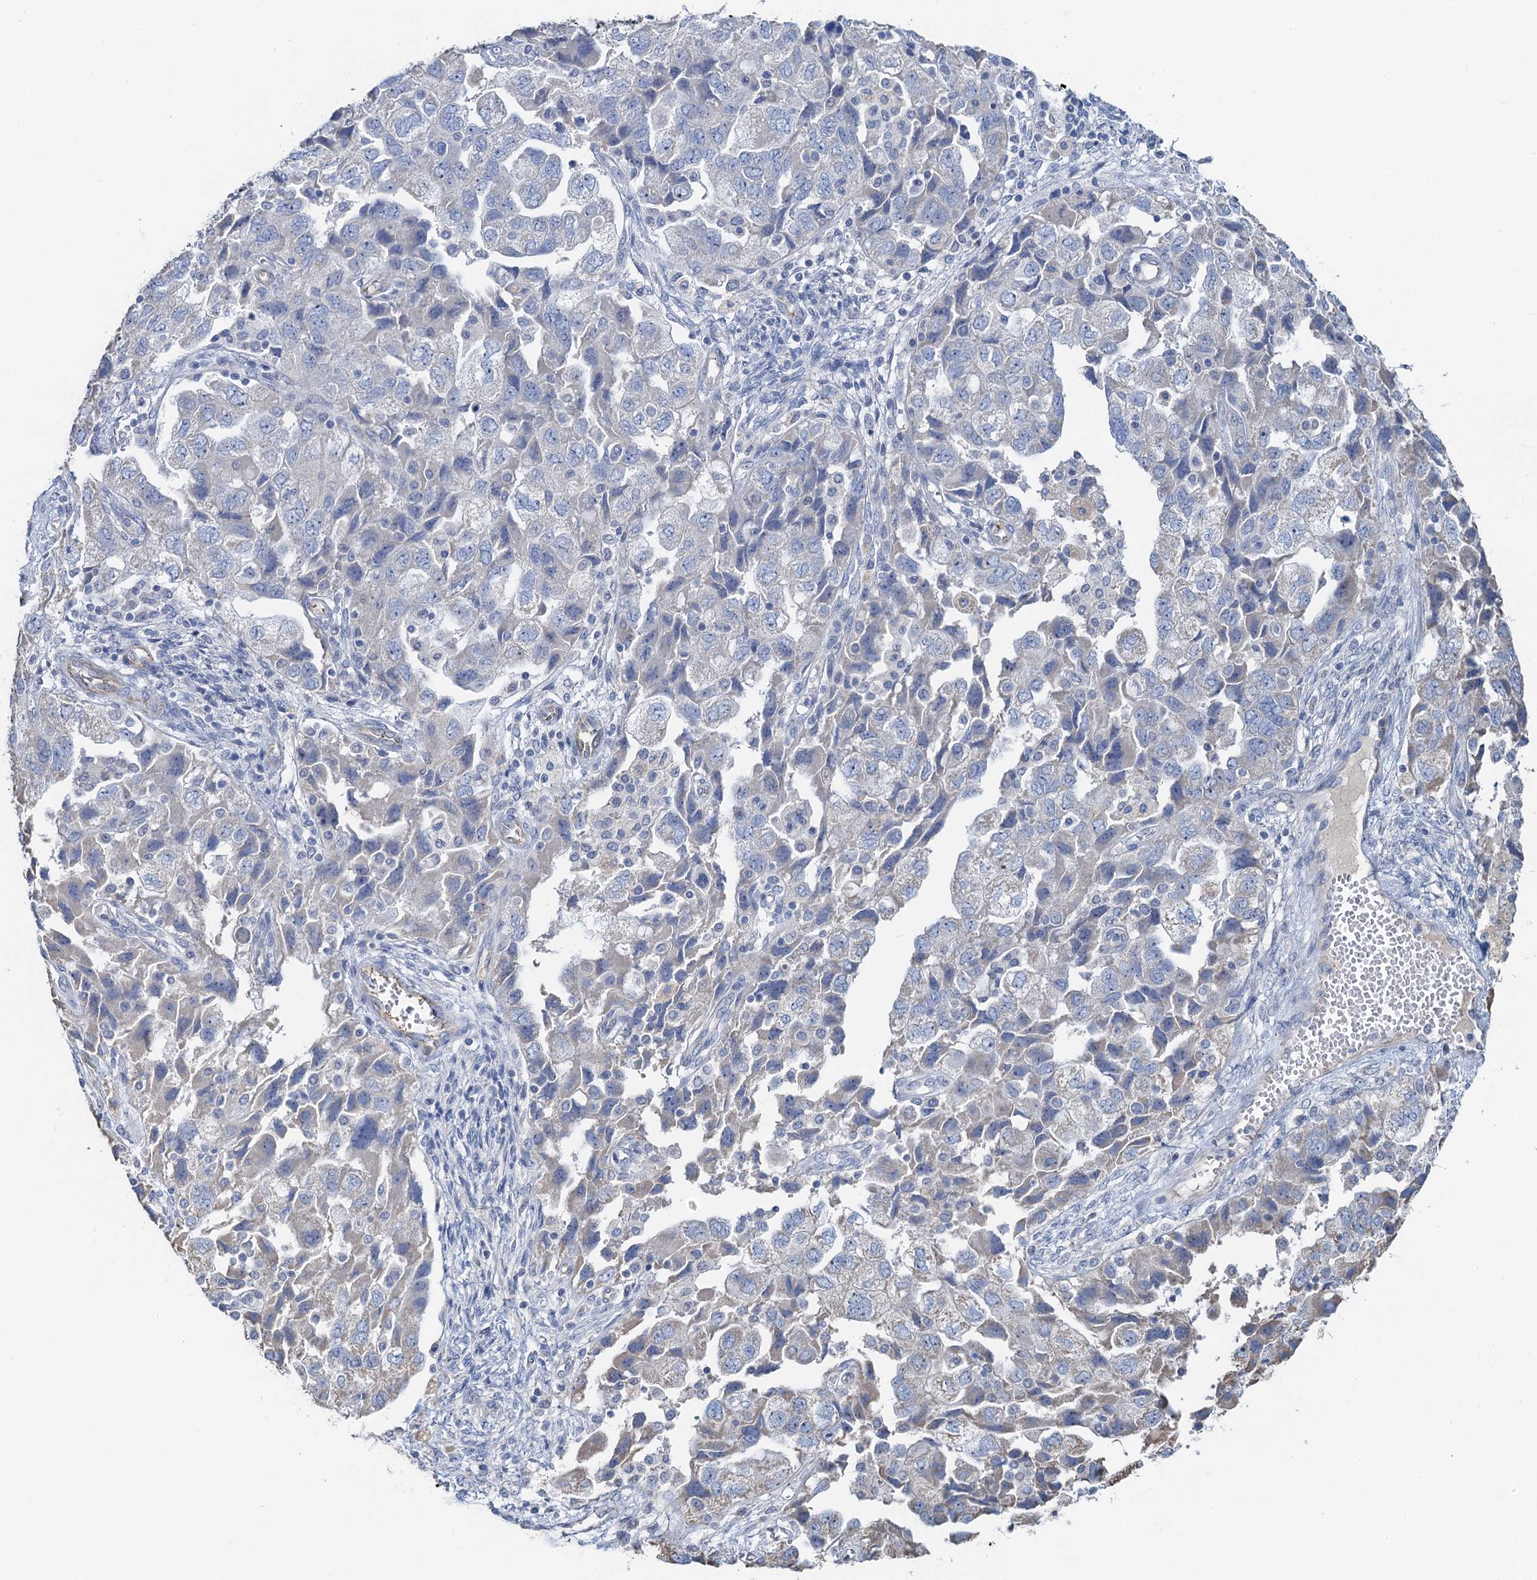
{"staining": {"intensity": "negative", "quantity": "none", "location": "none"}, "tissue": "ovarian cancer", "cell_type": "Tumor cells", "image_type": "cancer", "snomed": [{"axis": "morphology", "description": "Carcinoma, NOS"}, {"axis": "morphology", "description": "Cystadenocarcinoma, serous, NOS"}, {"axis": "topography", "description": "Ovary"}], "caption": "DAB immunohistochemical staining of carcinoma (ovarian) demonstrates no significant expression in tumor cells.", "gene": "PLLP", "patient": {"sex": "female", "age": 69}}